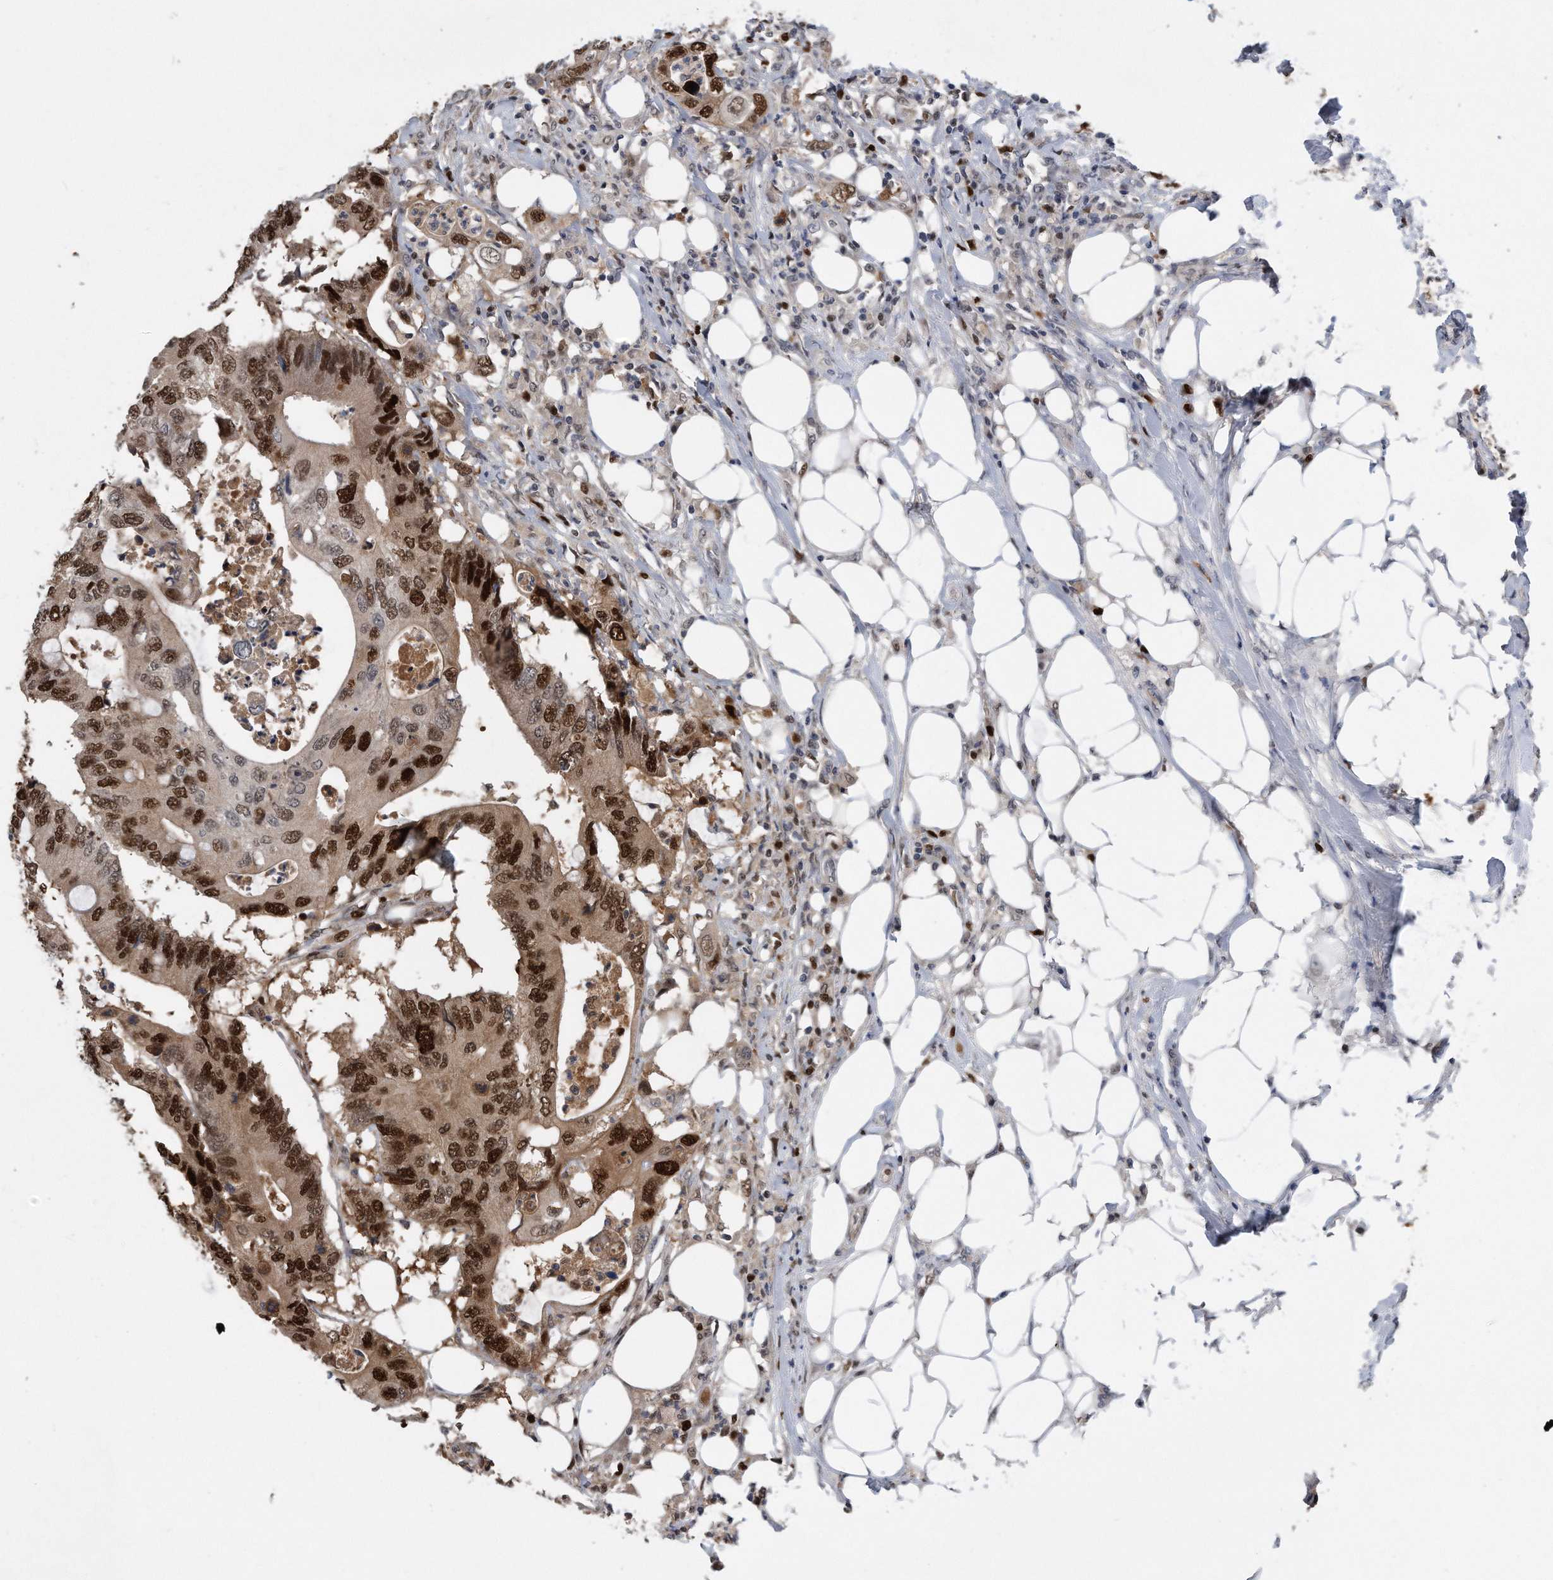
{"staining": {"intensity": "strong", "quantity": ">75%", "location": "nuclear"}, "tissue": "colorectal cancer", "cell_type": "Tumor cells", "image_type": "cancer", "snomed": [{"axis": "morphology", "description": "Adenocarcinoma, NOS"}, {"axis": "topography", "description": "Colon"}], "caption": "A micrograph showing strong nuclear positivity in about >75% of tumor cells in adenocarcinoma (colorectal), as visualized by brown immunohistochemical staining.", "gene": "PCNA", "patient": {"sex": "male", "age": 71}}